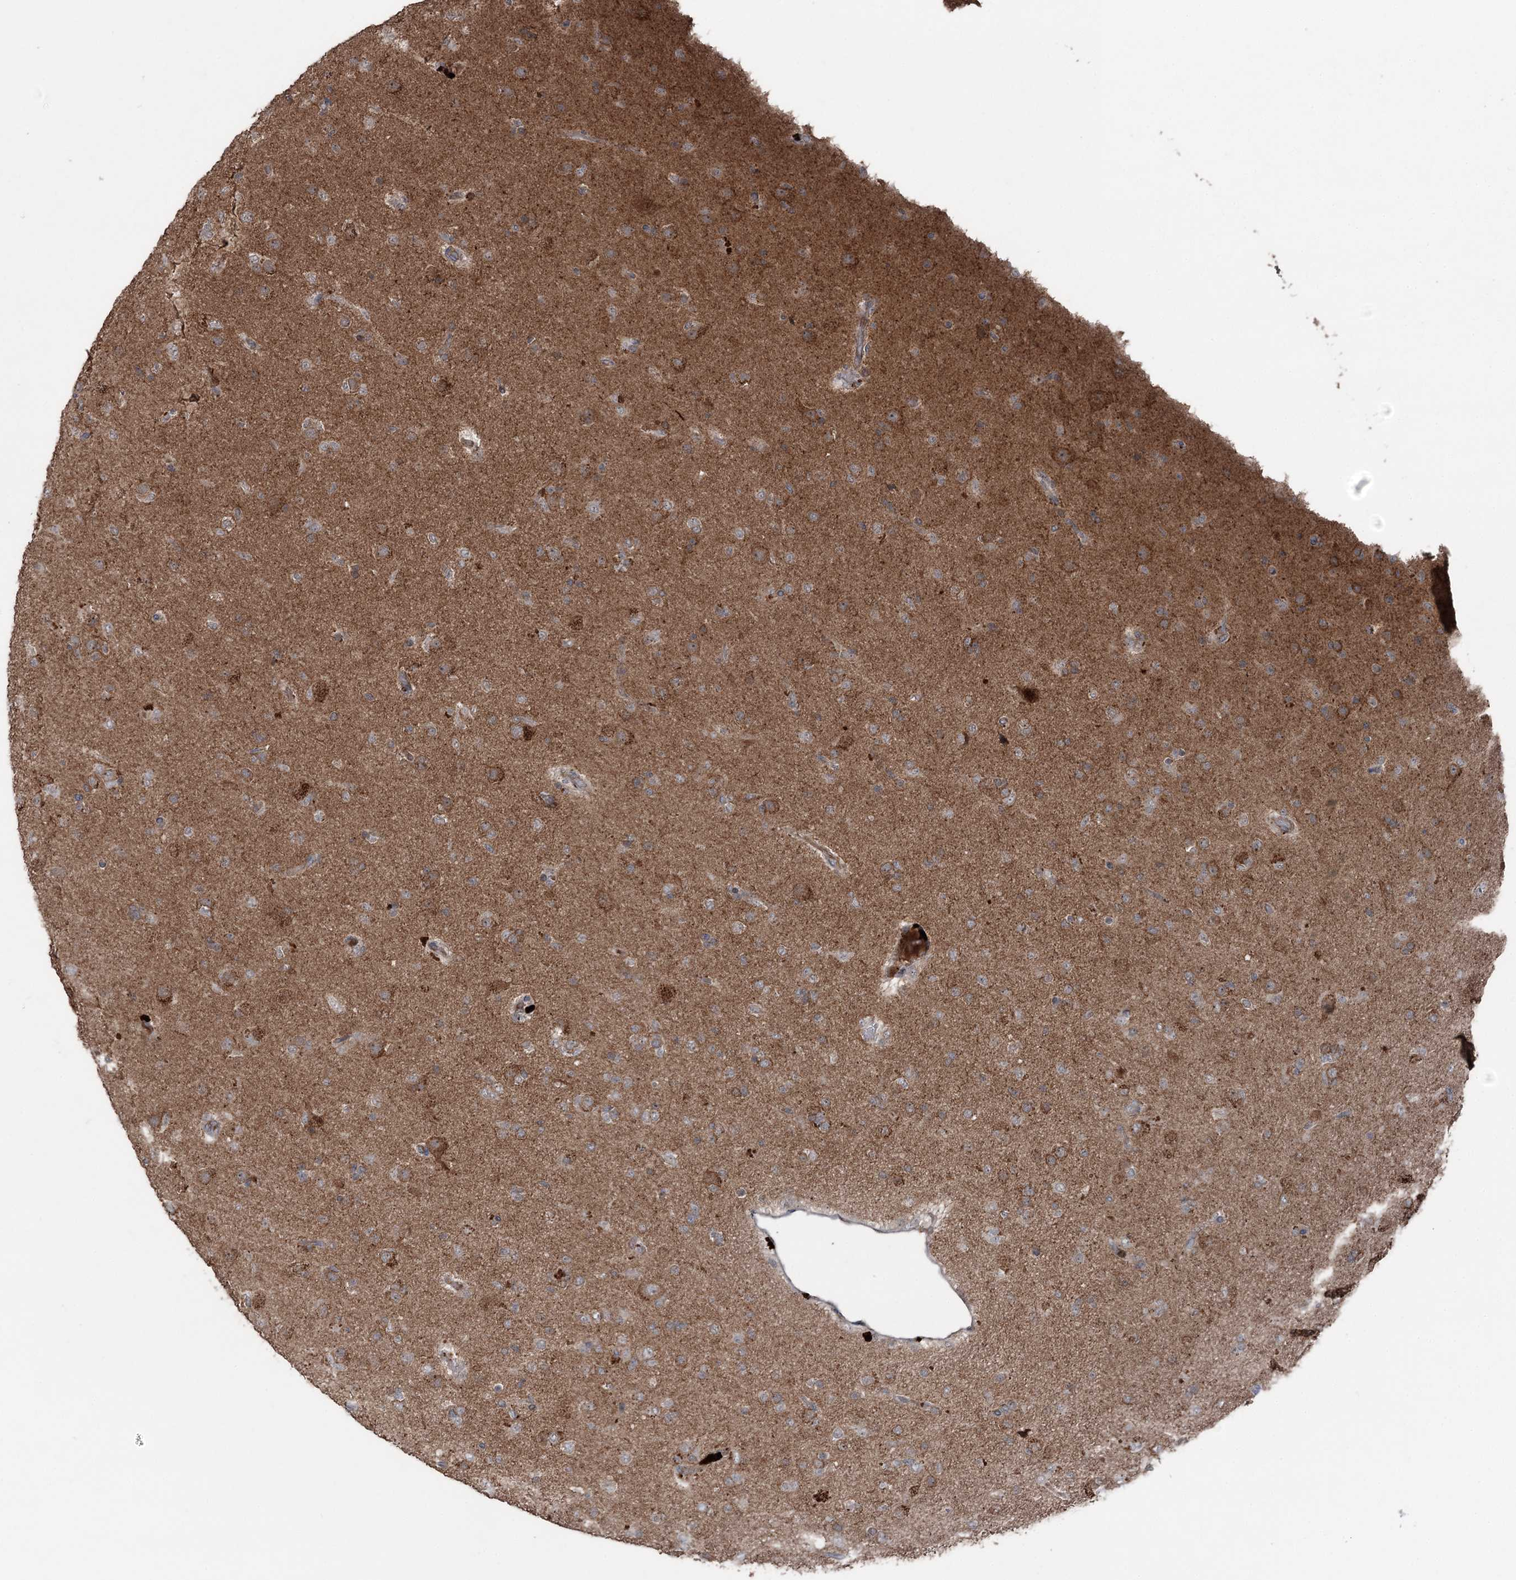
{"staining": {"intensity": "moderate", "quantity": "<25%", "location": "cytoplasmic/membranous"}, "tissue": "glioma", "cell_type": "Tumor cells", "image_type": "cancer", "snomed": [{"axis": "morphology", "description": "Glioma, malignant, Low grade"}, {"axis": "topography", "description": "Brain"}], "caption": "Human low-grade glioma (malignant) stained for a protein (brown) shows moderate cytoplasmic/membranous positive positivity in about <25% of tumor cells.", "gene": "MAPK8IP2", "patient": {"sex": "male", "age": 65}}